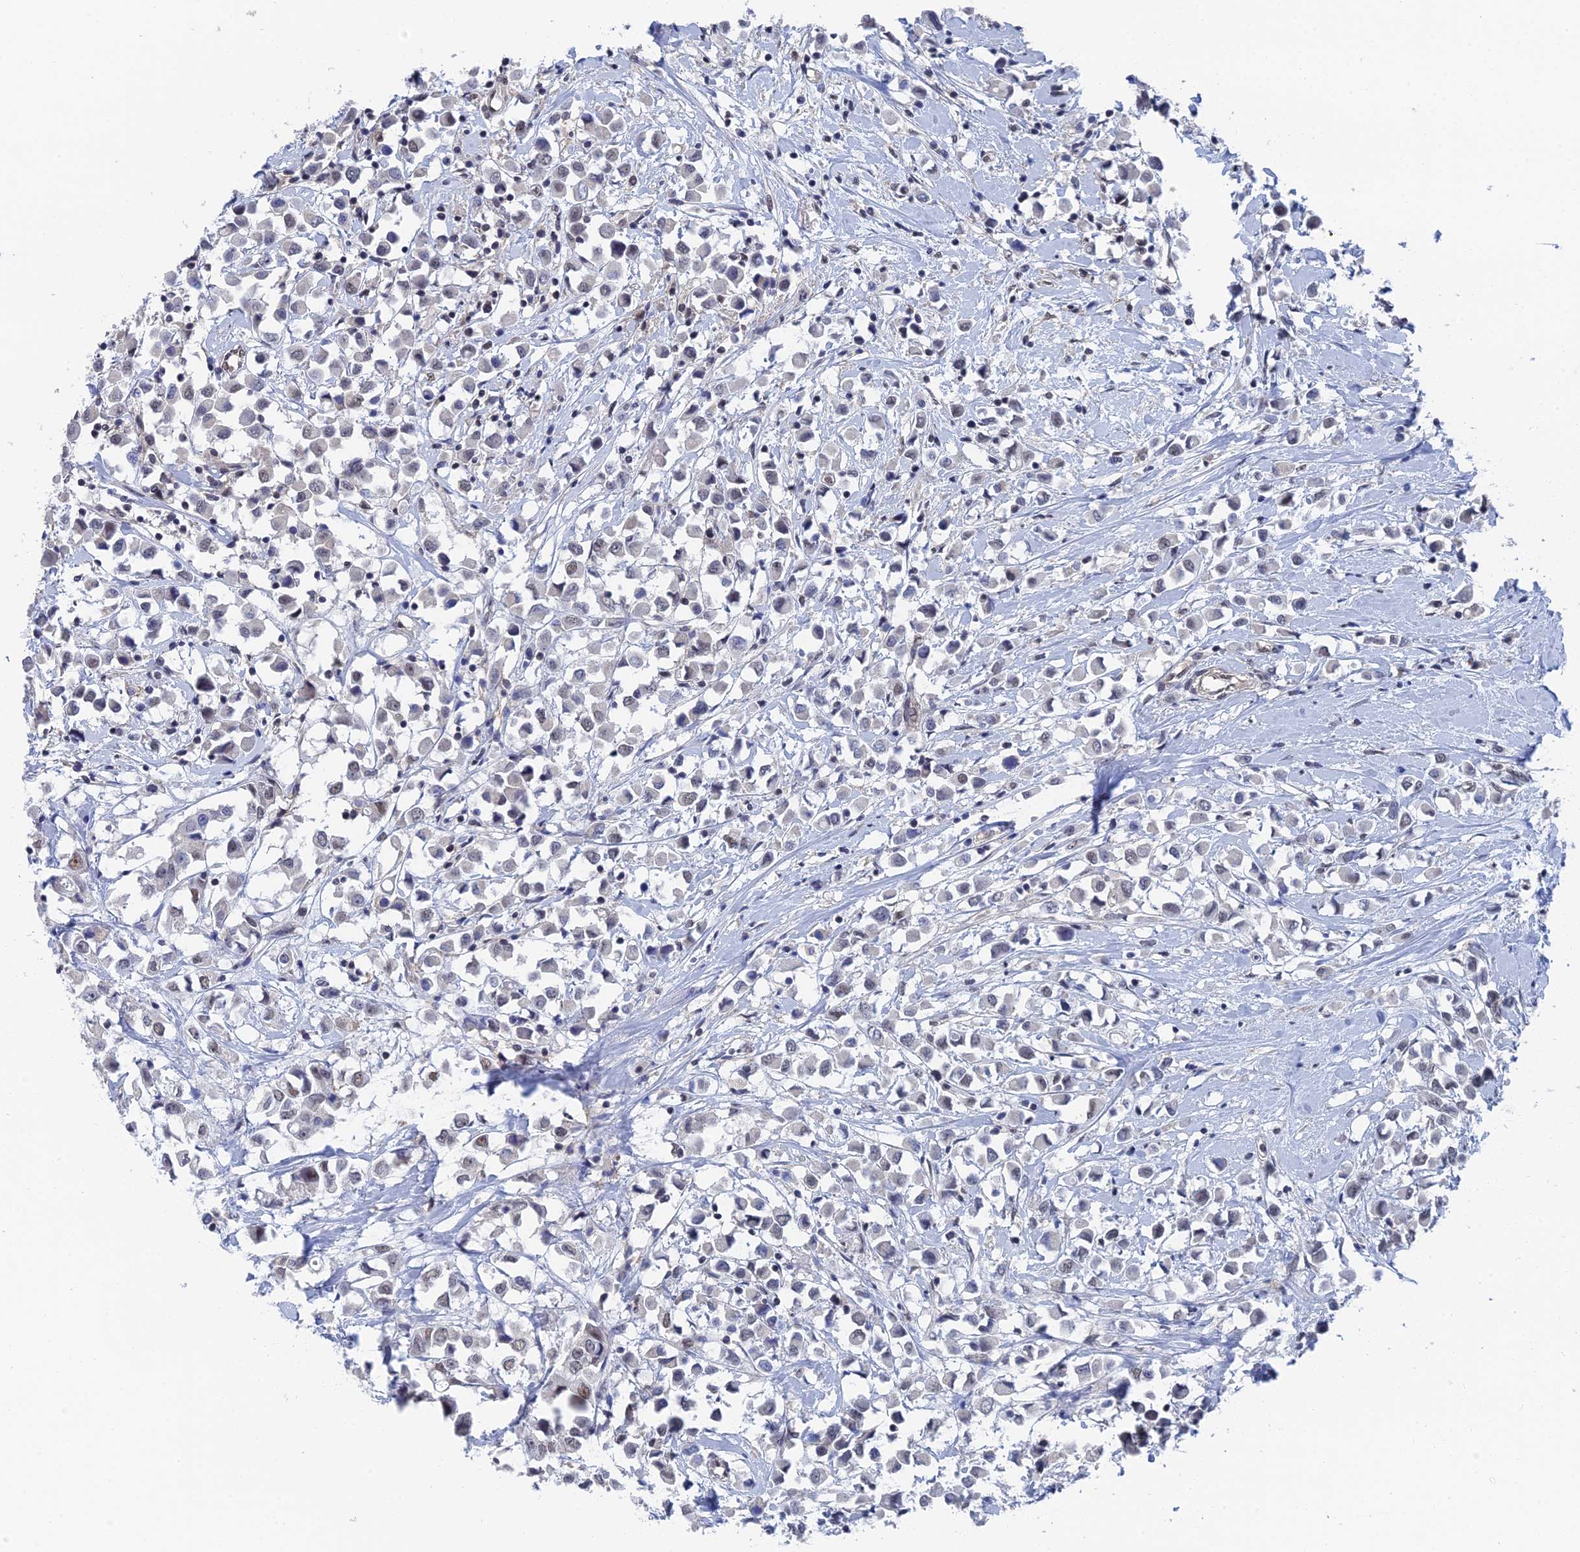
{"staining": {"intensity": "weak", "quantity": "<25%", "location": "nuclear"}, "tissue": "breast cancer", "cell_type": "Tumor cells", "image_type": "cancer", "snomed": [{"axis": "morphology", "description": "Duct carcinoma"}, {"axis": "topography", "description": "Breast"}], "caption": "Protein analysis of breast cancer (intraductal carcinoma) demonstrates no significant positivity in tumor cells.", "gene": "TSSC4", "patient": {"sex": "female", "age": 61}}